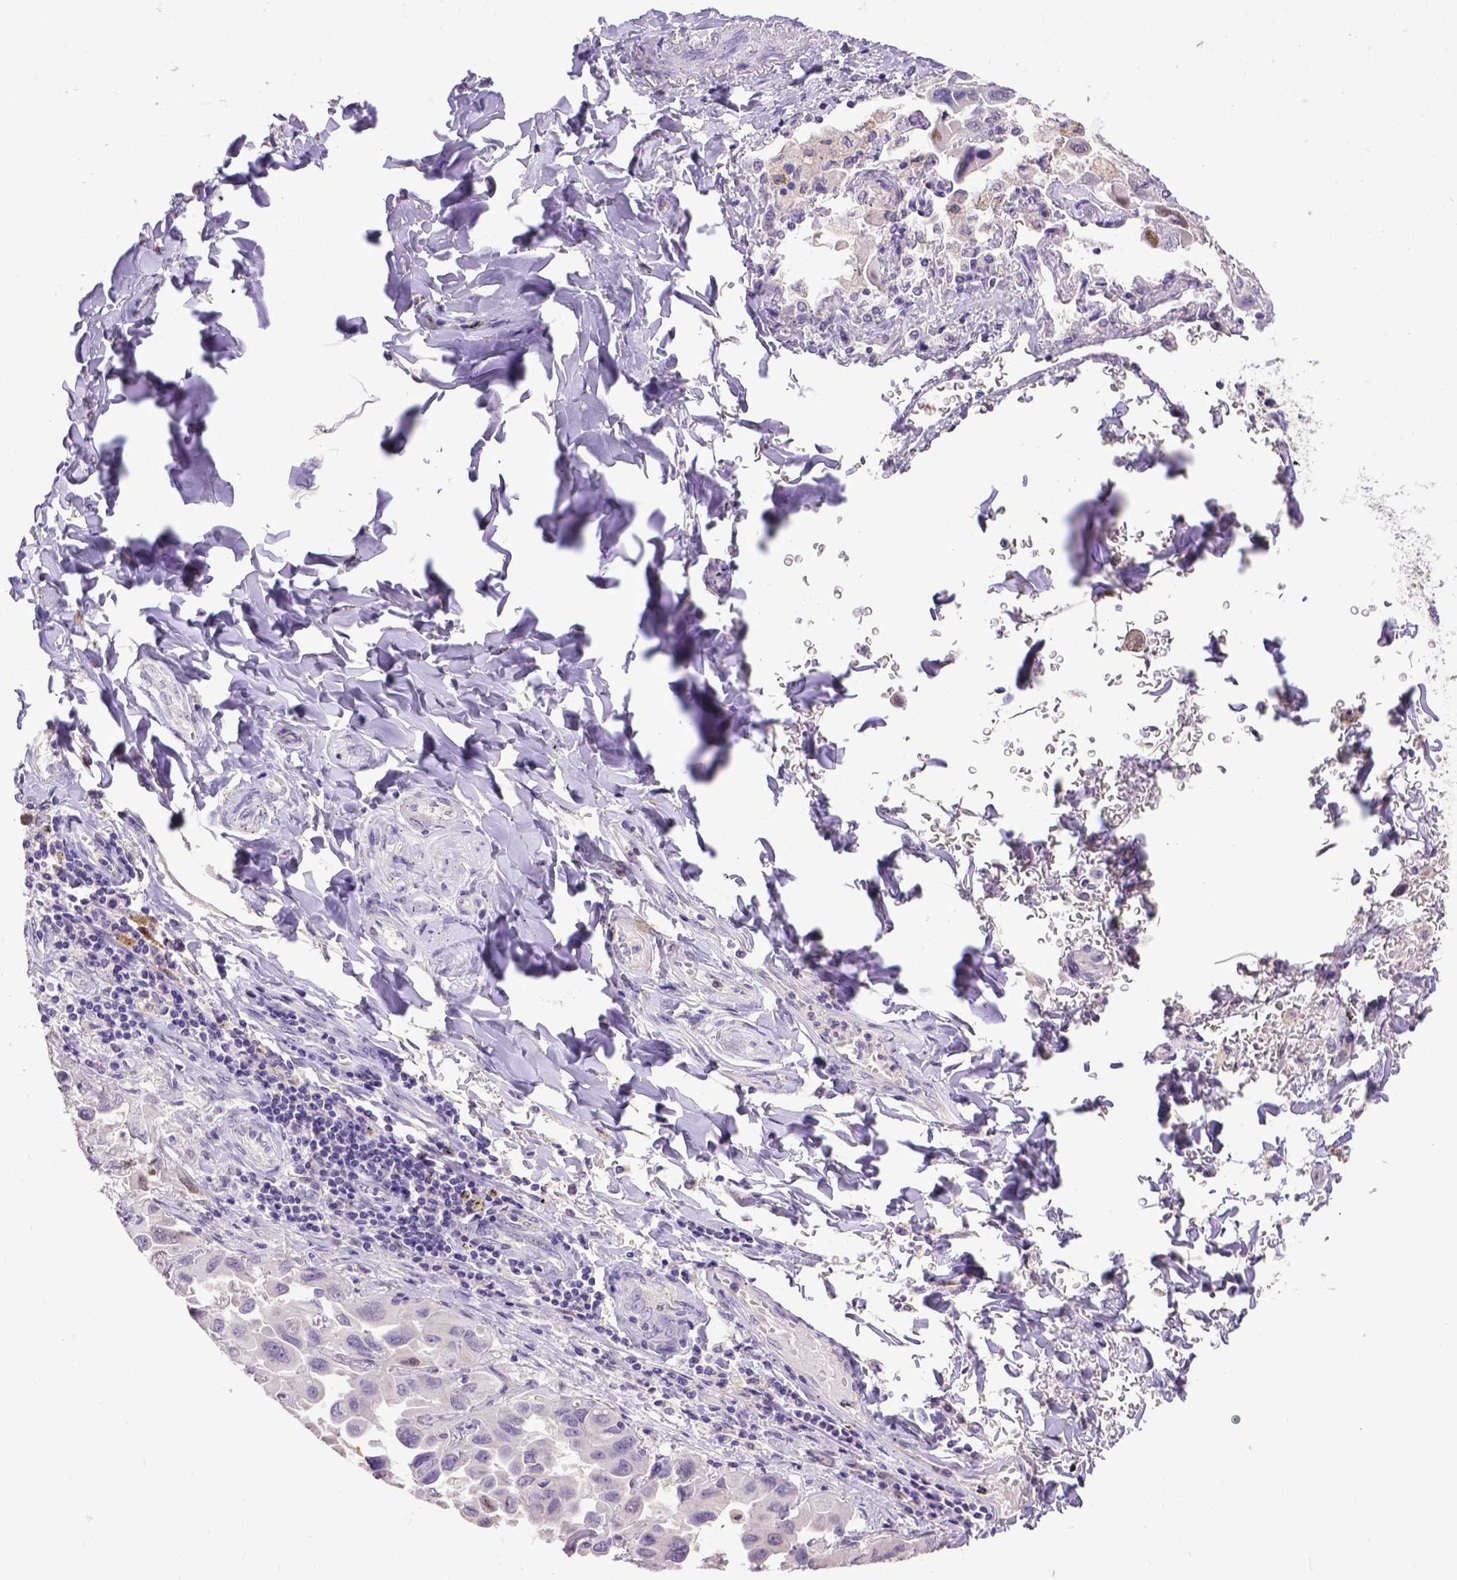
{"staining": {"intensity": "moderate", "quantity": "<25%", "location": "nuclear"}, "tissue": "lung cancer", "cell_type": "Tumor cells", "image_type": "cancer", "snomed": [{"axis": "morphology", "description": "Adenocarcinoma, NOS"}, {"axis": "topography", "description": "Lung"}], "caption": "Adenocarcinoma (lung) stained with a brown dye displays moderate nuclear positive expression in approximately <25% of tumor cells.", "gene": "CDKN1A", "patient": {"sex": "male", "age": 64}}